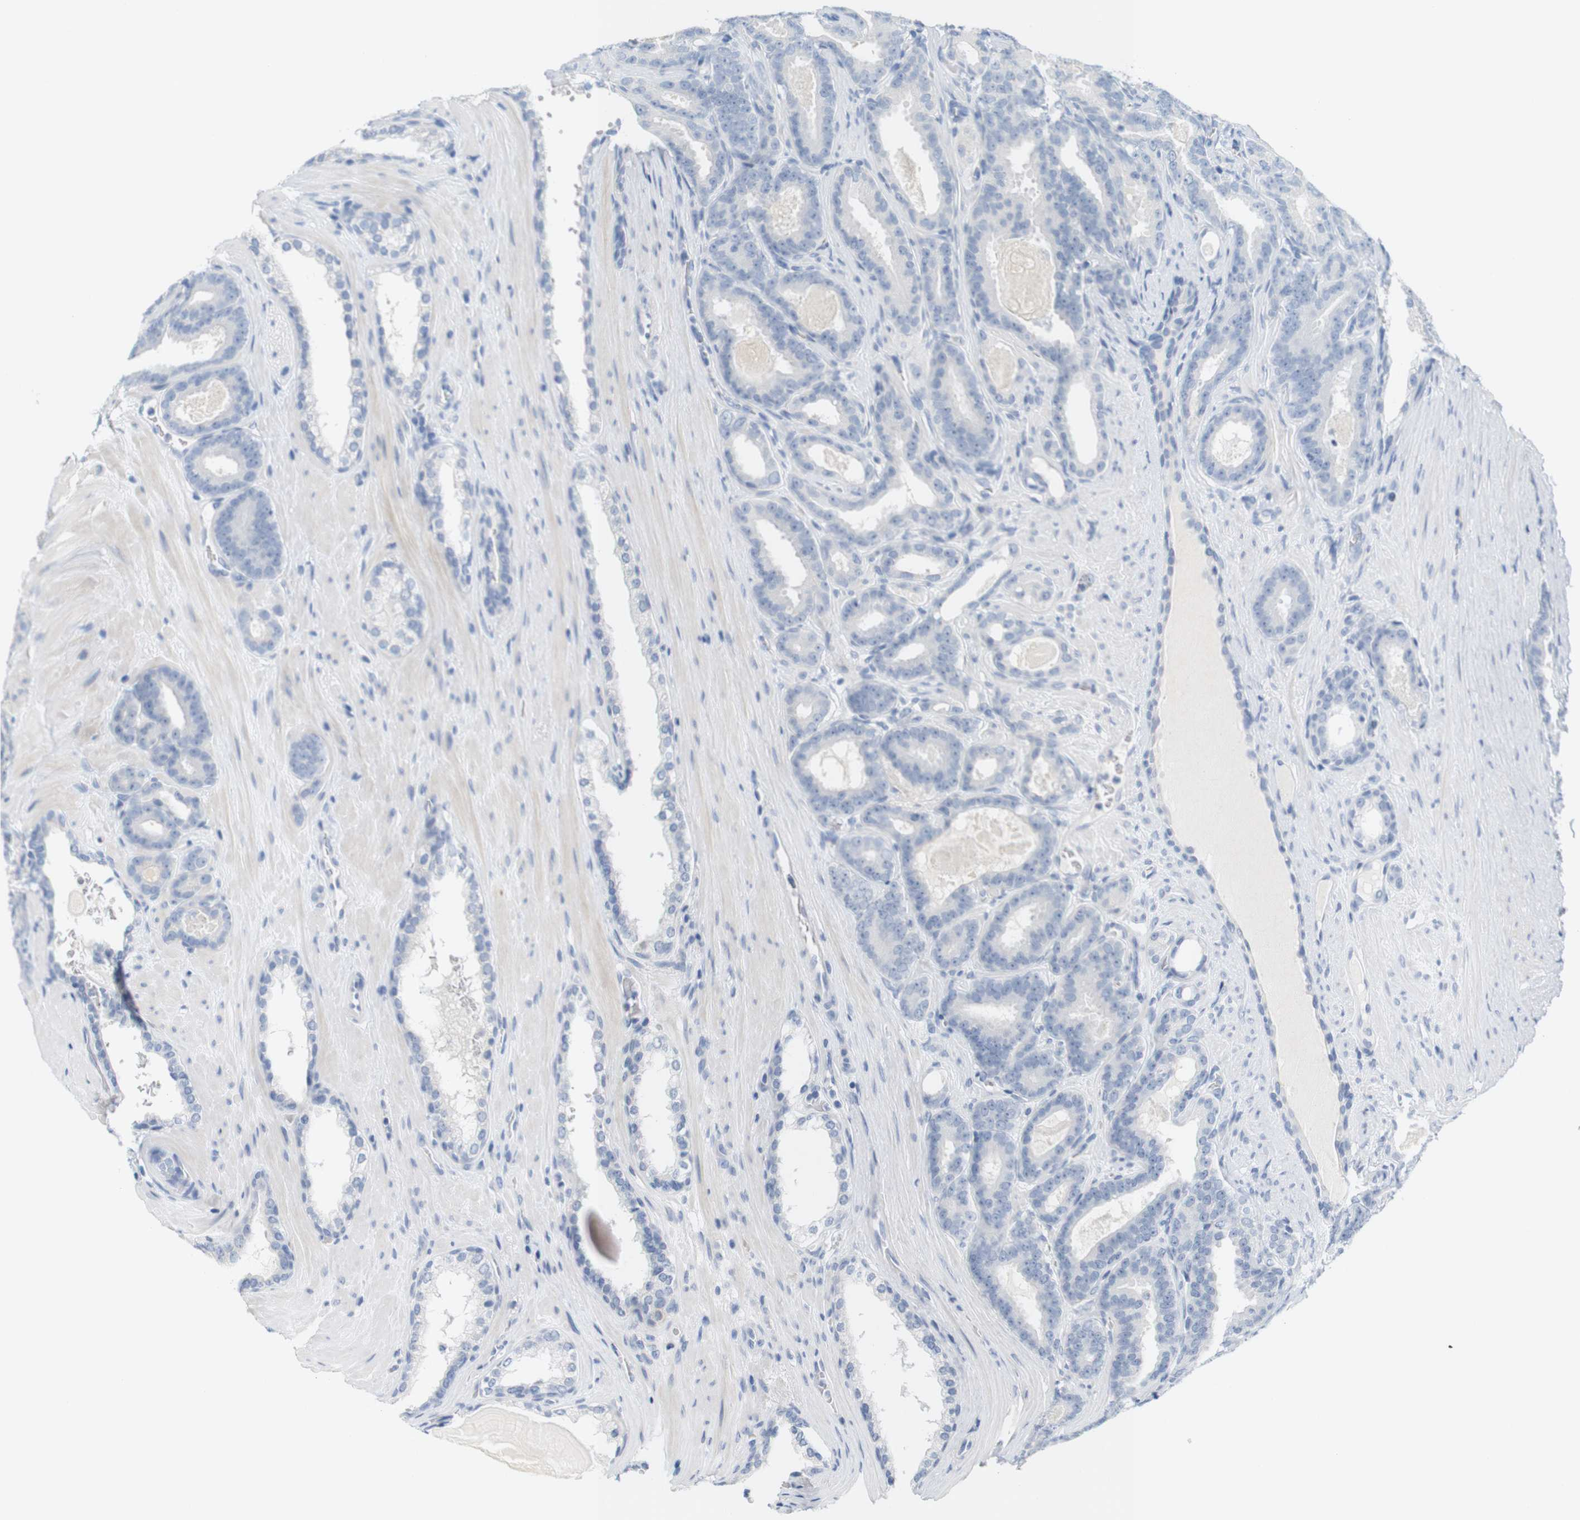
{"staining": {"intensity": "negative", "quantity": "none", "location": "none"}, "tissue": "prostate cancer", "cell_type": "Tumor cells", "image_type": "cancer", "snomed": [{"axis": "morphology", "description": "Adenocarcinoma, High grade"}, {"axis": "topography", "description": "Prostate"}], "caption": "High power microscopy image of an IHC image of adenocarcinoma (high-grade) (prostate), revealing no significant expression in tumor cells. Brightfield microscopy of IHC stained with DAB (3,3'-diaminobenzidine) (brown) and hematoxylin (blue), captured at high magnification.", "gene": "RGS9", "patient": {"sex": "male", "age": 60}}